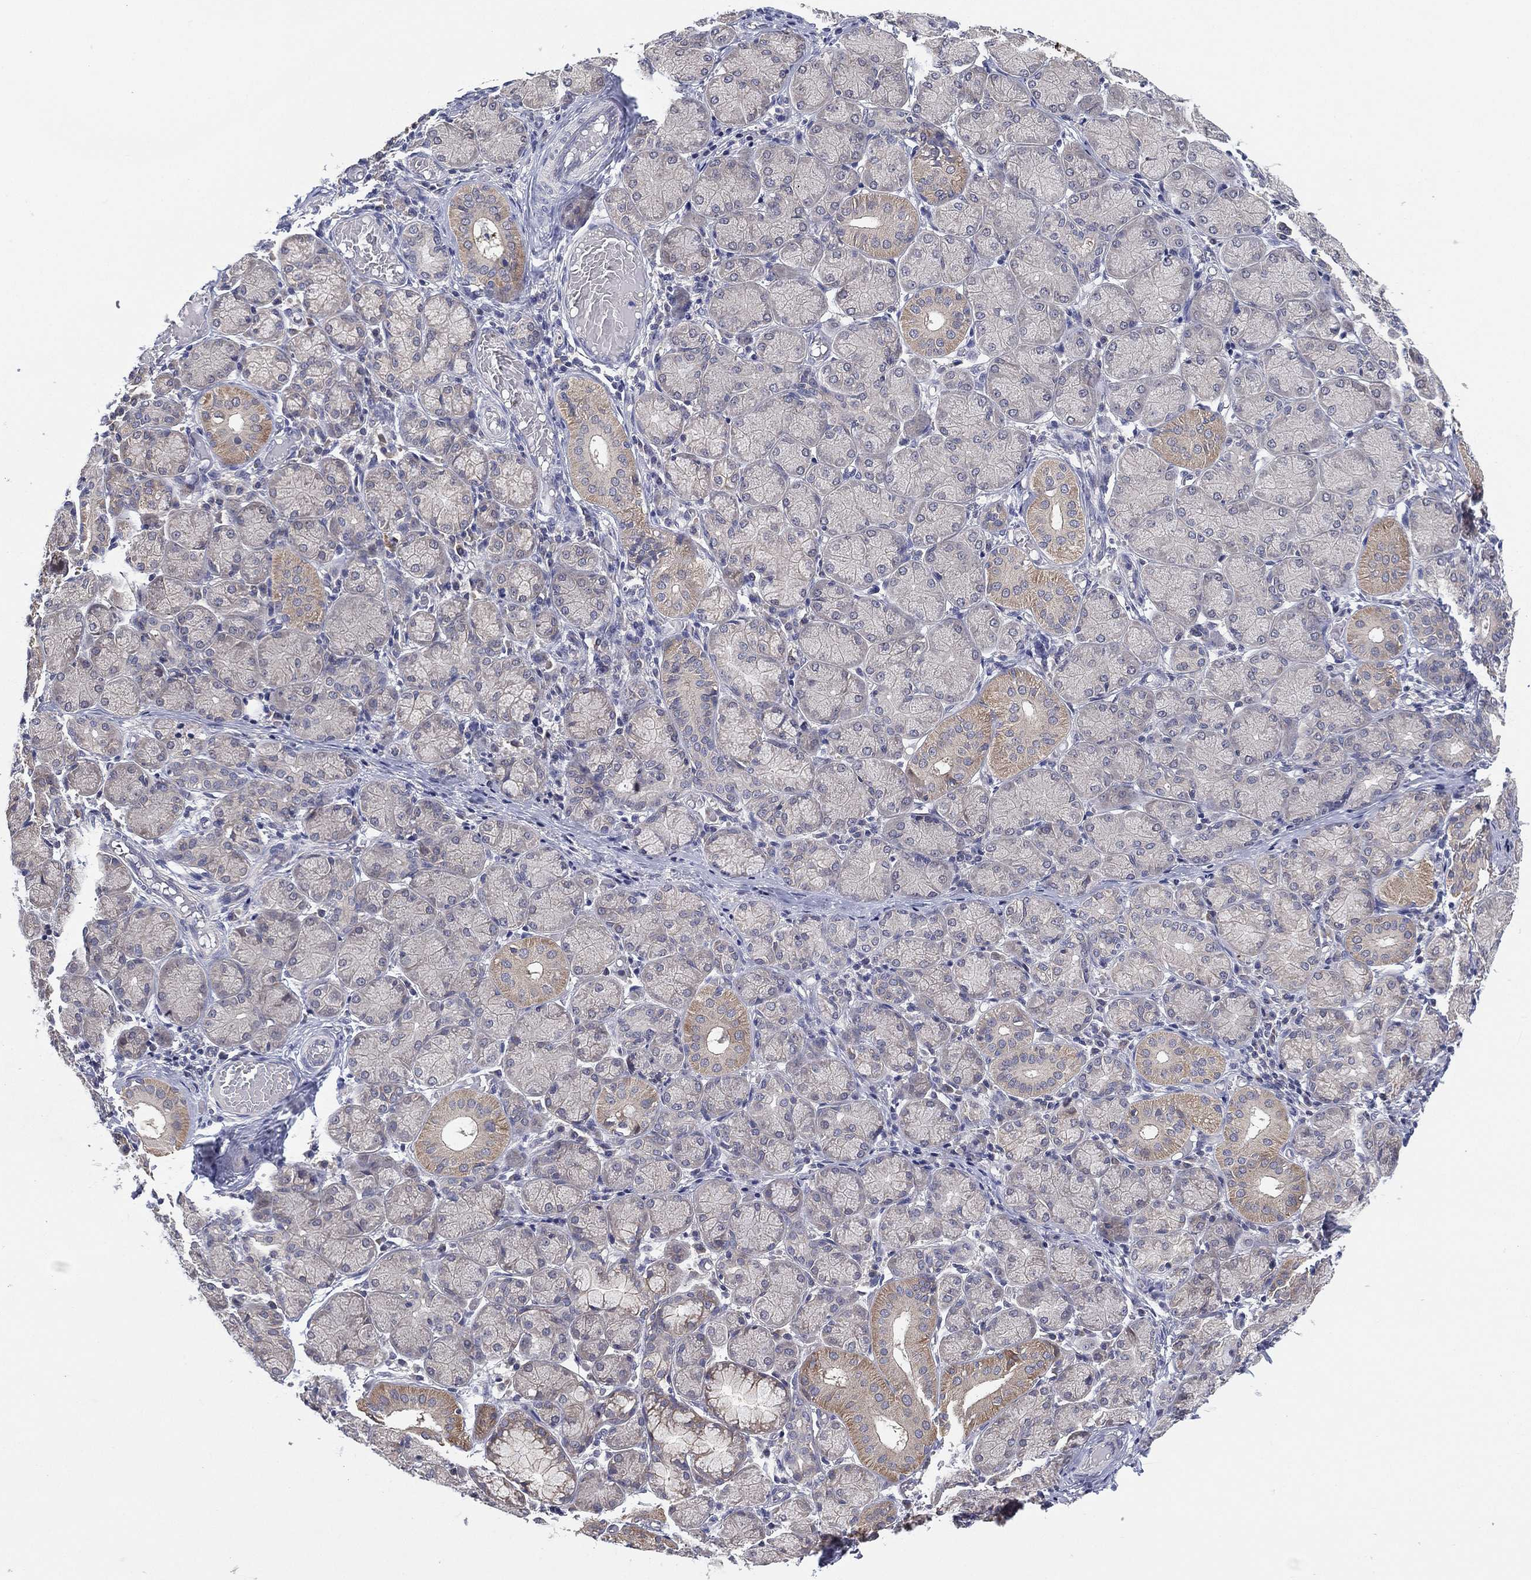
{"staining": {"intensity": "weak", "quantity": "25%-75%", "location": "cytoplasmic/membranous"}, "tissue": "salivary gland", "cell_type": "Glandular cells", "image_type": "normal", "snomed": [{"axis": "morphology", "description": "Normal tissue, NOS"}, {"axis": "topography", "description": "Salivary gland"}, {"axis": "topography", "description": "Peripheral nerve tissue"}], "caption": "Salivary gland stained with immunohistochemistry exhibits weak cytoplasmic/membranous staining in approximately 25%-75% of glandular cells. Ihc stains the protein in brown and the nuclei are stained blue.", "gene": "MPP7", "patient": {"sex": "female", "age": 24}}